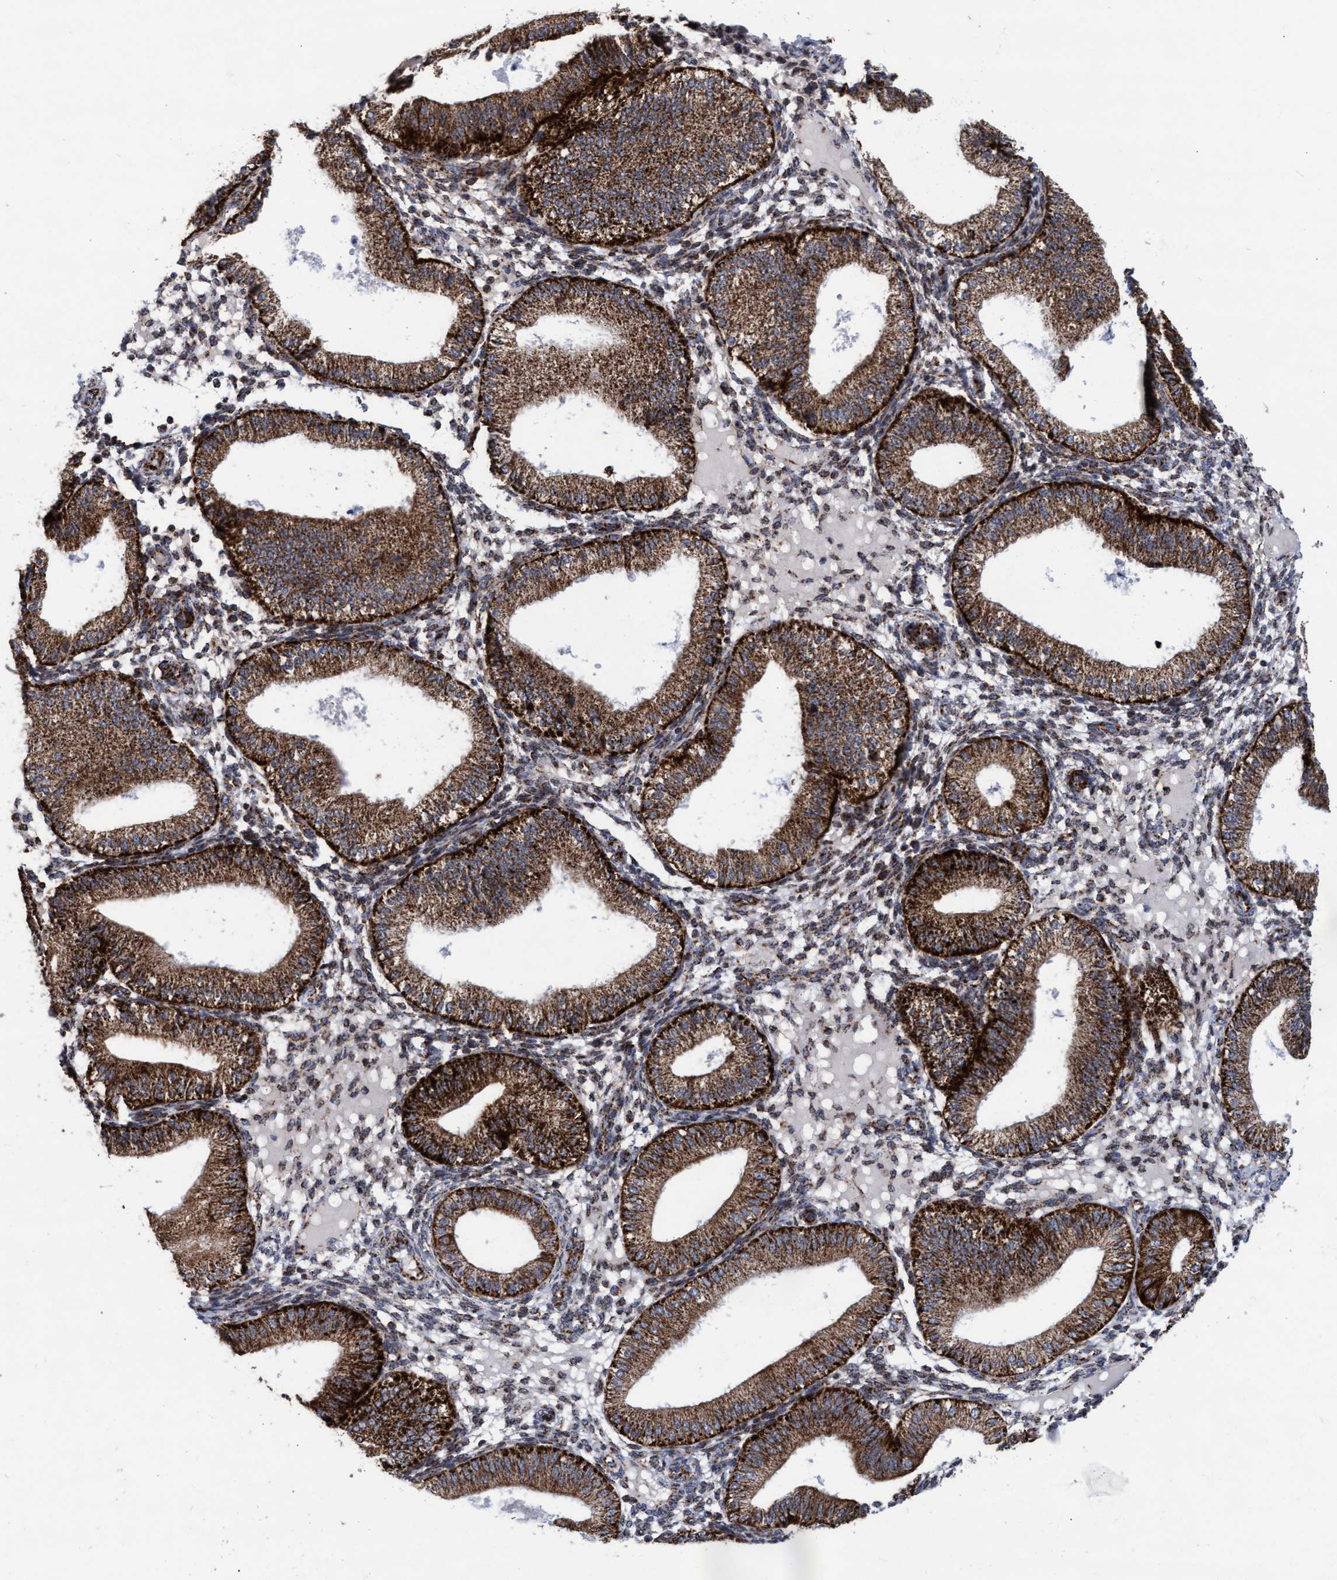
{"staining": {"intensity": "moderate", "quantity": ">75%", "location": "cytoplasmic/membranous"}, "tissue": "endometrium", "cell_type": "Cells in endometrial stroma", "image_type": "normal", "snomed": [{"axis": "morphology", "description": "Normal tissue, NOS"}, {"axis": "topography", "description": "Endometrium"}], "caption": "Protein positivity by immunohistochemistry displays moderate cytoplasmic/membranous staining in about >75% of cells in endometrial stroma in unremarkable endometrium.", "gene": "MRPL38", "patient": {"sex": "female", "age": 39}}